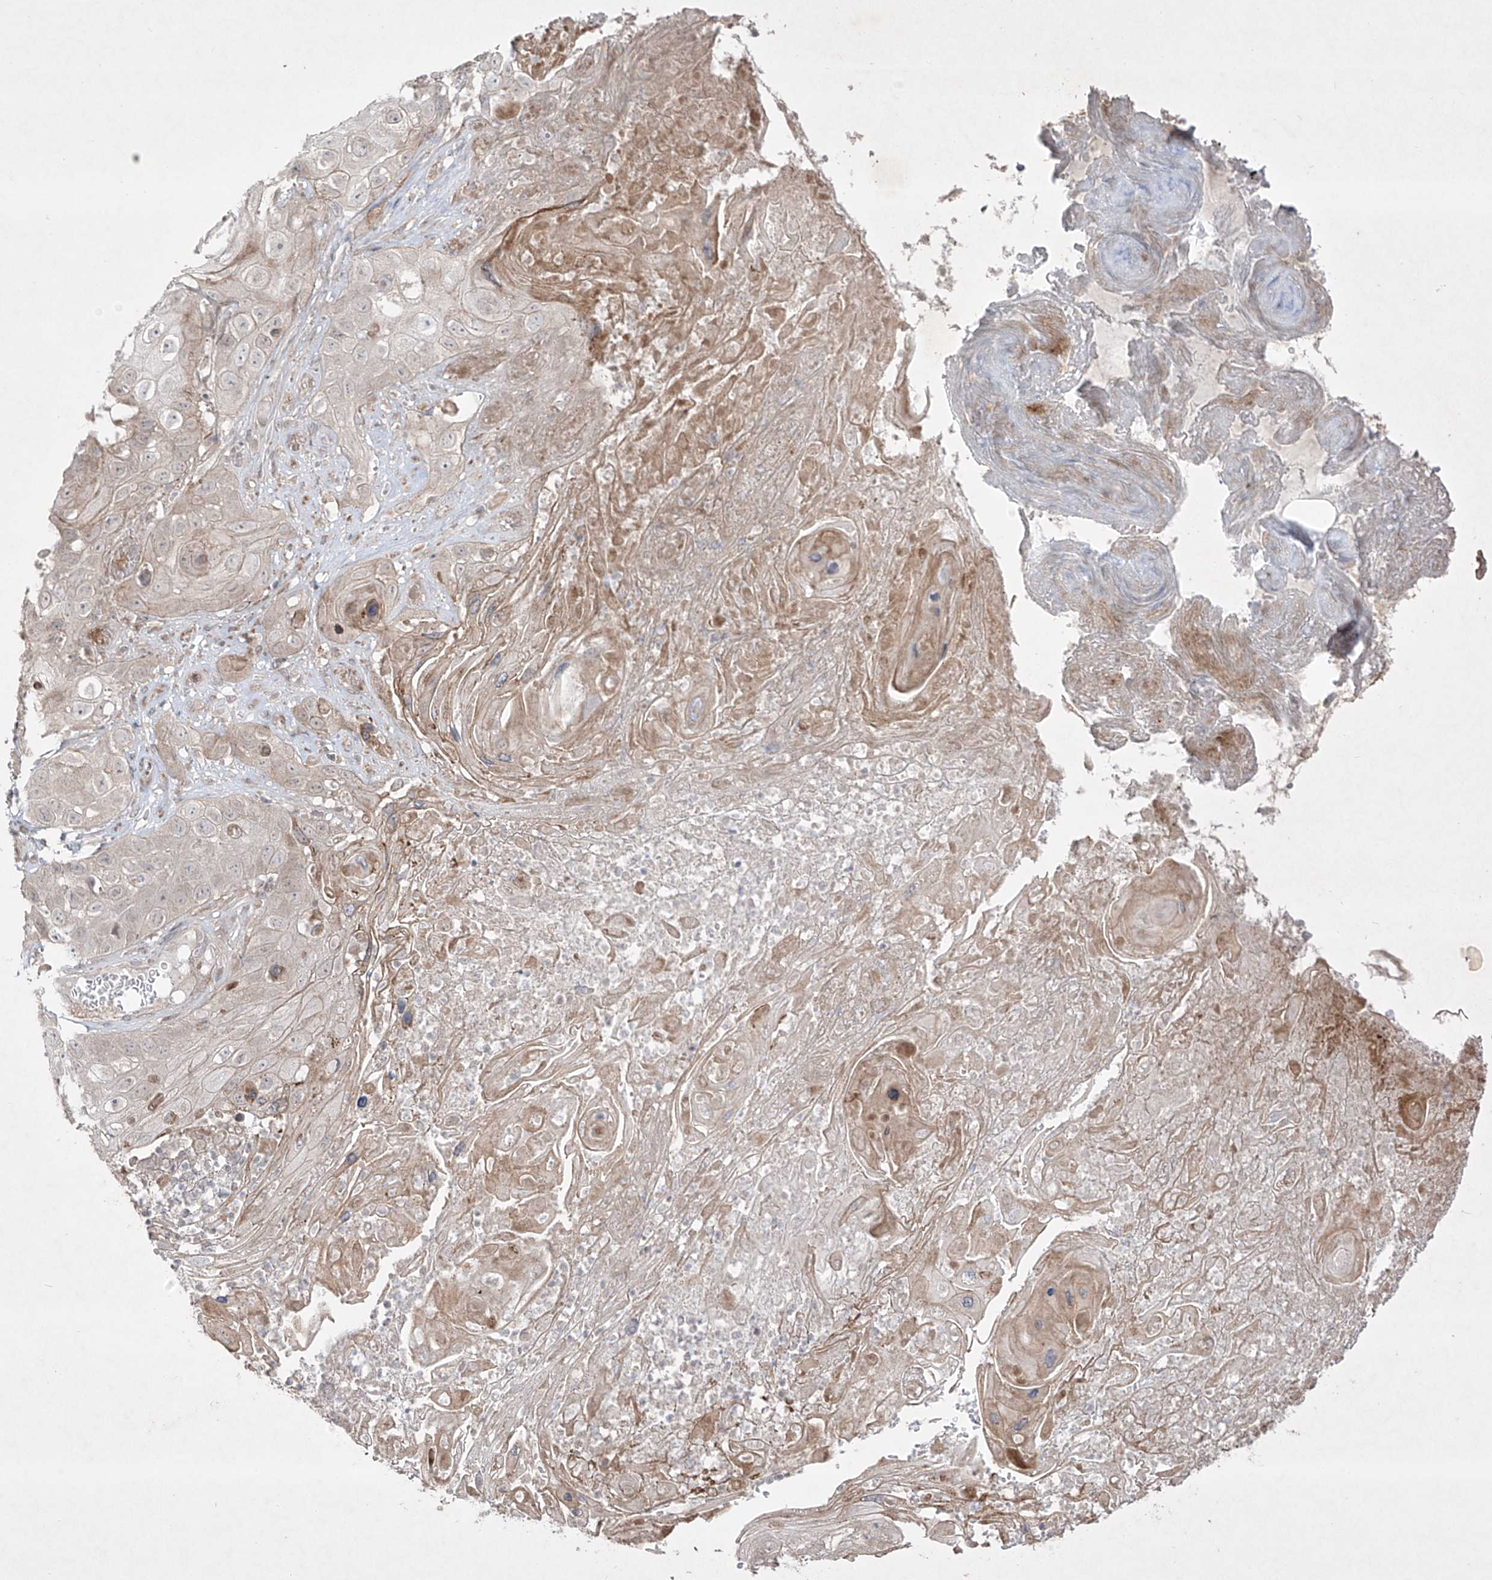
{"staining": {"intensity": "negative", "quantity": "none", "location": "none"}, "tissue": "skin cancer", "cell_type": "Tumor cells", "image_type": "cancer", "snomed": [{"axis": "morphology", "description": "Squamous cell carcinoma, NOS"}, {"axis": "topography", "description": "Skin"}], "caption": "Squamous cell carcinoma (skin) was stained to show a protein in brown. There is no significant expression in tumor cells.", "gene": "KDM1B", "patient": {"sex": "male", "age": 55}}